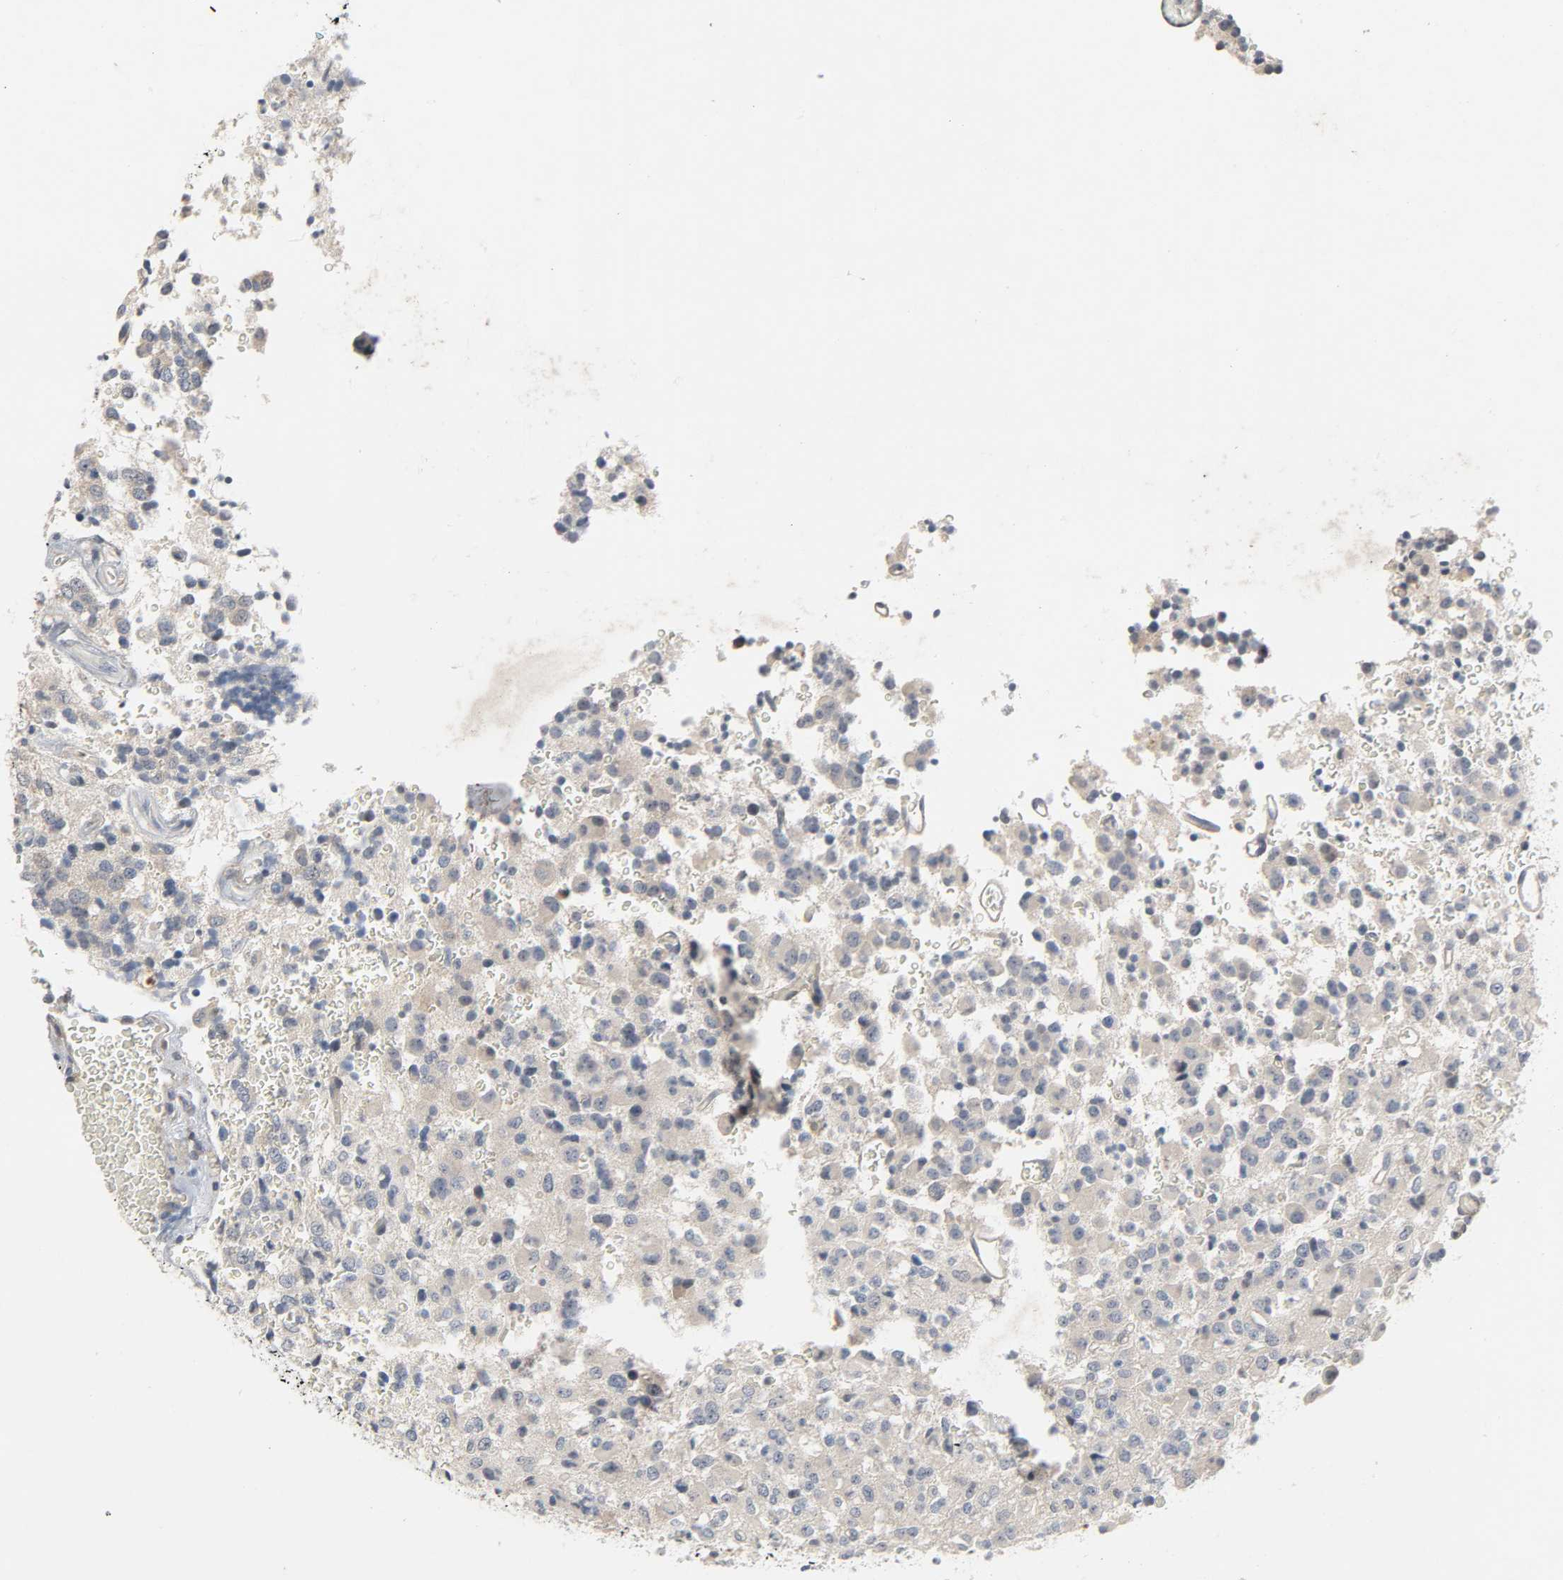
{"staining": {"intensity": "weak", "quantity": "25%-75%", "location": "cytoplasmic/membranous"}, "tissue": "glioma", "cell_type": "Tumor cells", "image_type": "cancer", "snomed": [{"axis": "morphology", "description": "Glioma, malignant, High grade"}, {"axis": "topography", "description": "pancreas cauda"}], "caption": "The micrograph reveals staining of glioma, revealing weak cytoplasmic/membranous protein positivity (brown color) within tumor cells. The staining is performed using DAB (3,3'-diaminobenzidine) brown chromogen to label protein expression. The nuclei are counter-stained blue using hematoxylin.", "gene": "CD4", "patient": {"sex": "male", "age": 60}}